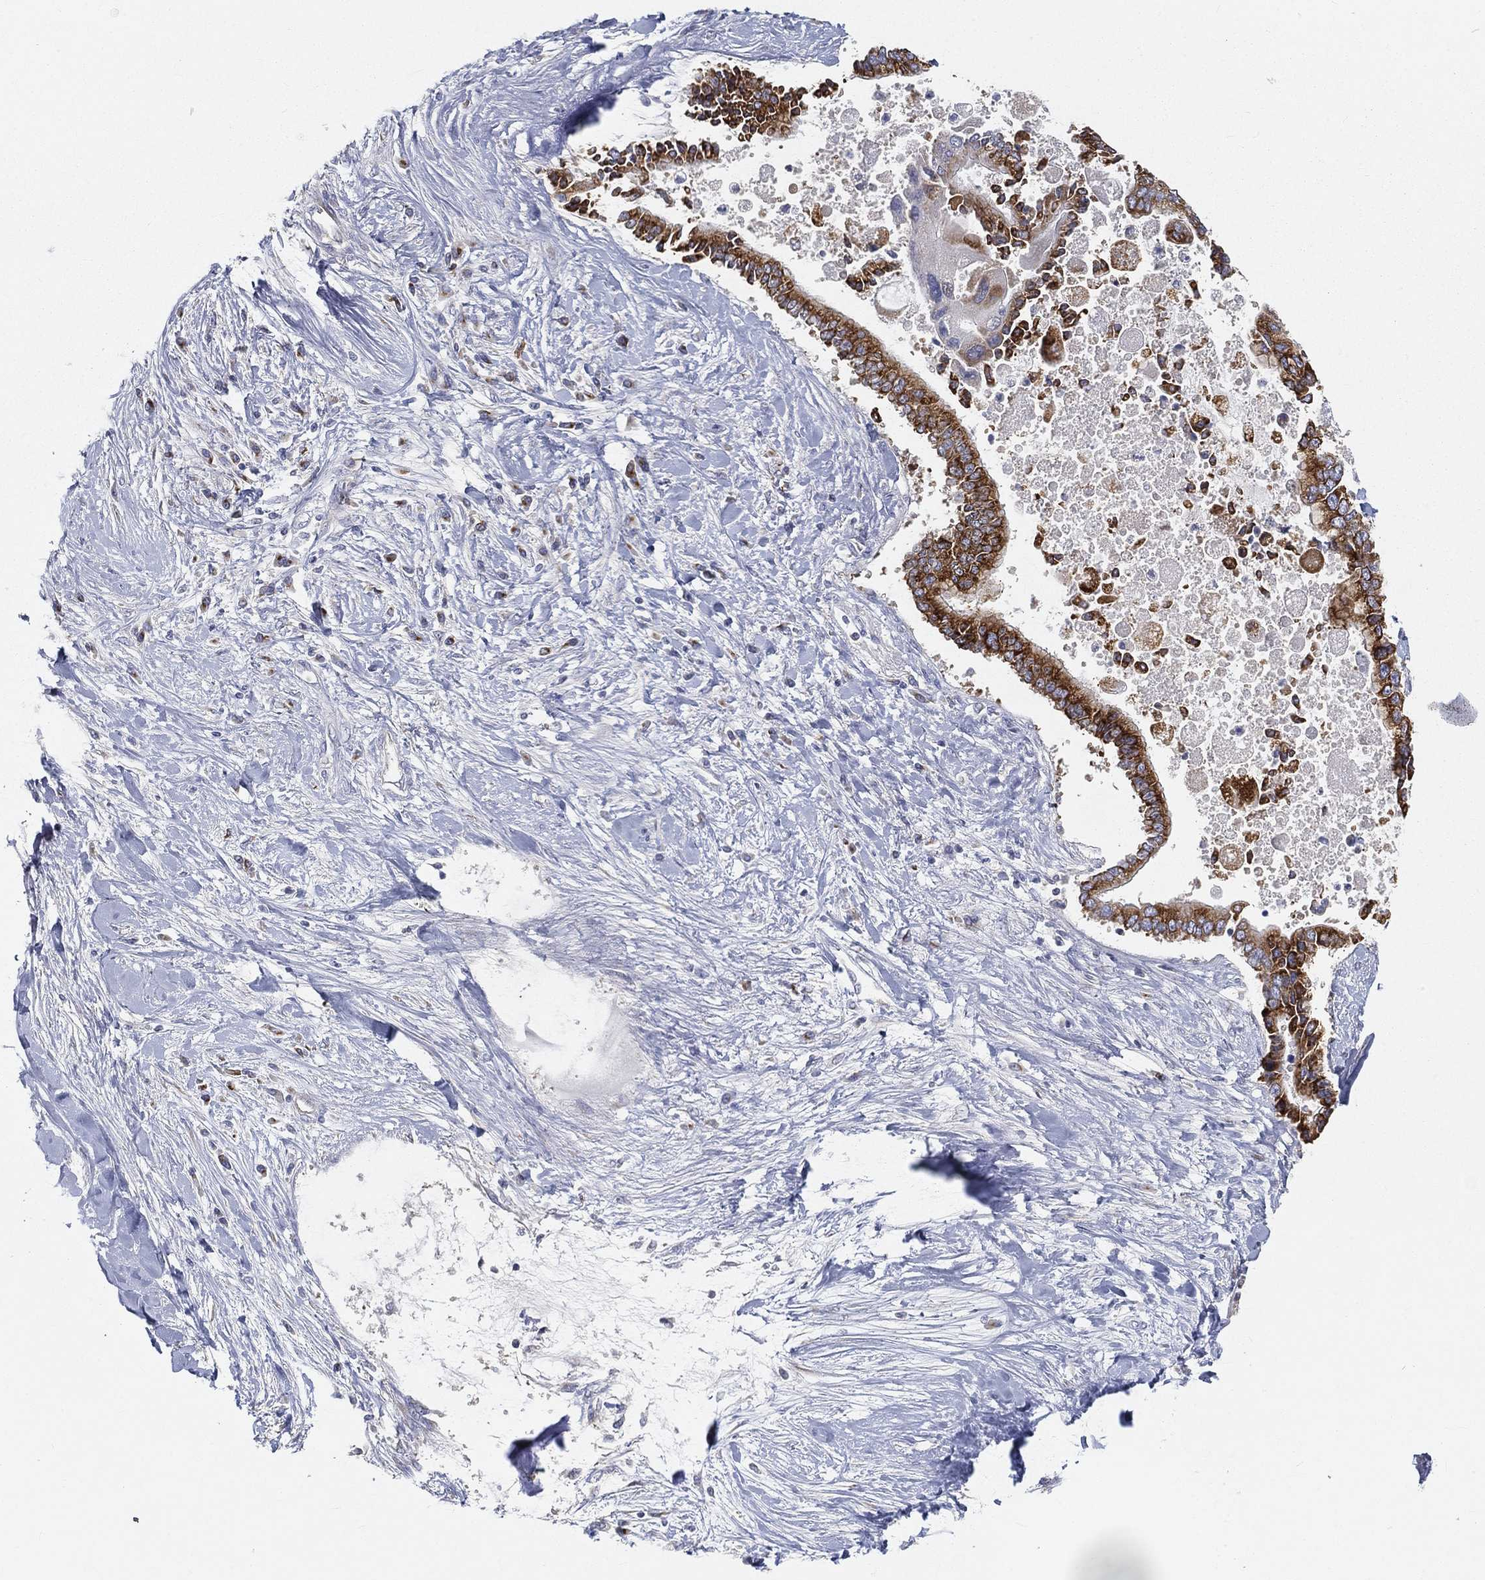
{"staining": {"intensity": "strong", "quantity": ">75%", "location": "cytoplasmic/membranous"}, "tissue": "liver cancer", "cell_type": "Tumor cells", "image_type": "cancer", "snomed": [{"axis": "morphology", "description": "Cholangiocarcinoma"}, {"axis": "topography", "description": "Liver"}], "caption": "This is a micrograph of immunohistochemistry staining of cholangiocarcinoma (liver), which shows strong expression in the cytoplasmic/membranous of tumor cells.", "gene": "TMEM25", "patient": {"sex": "male", "age": 50}}